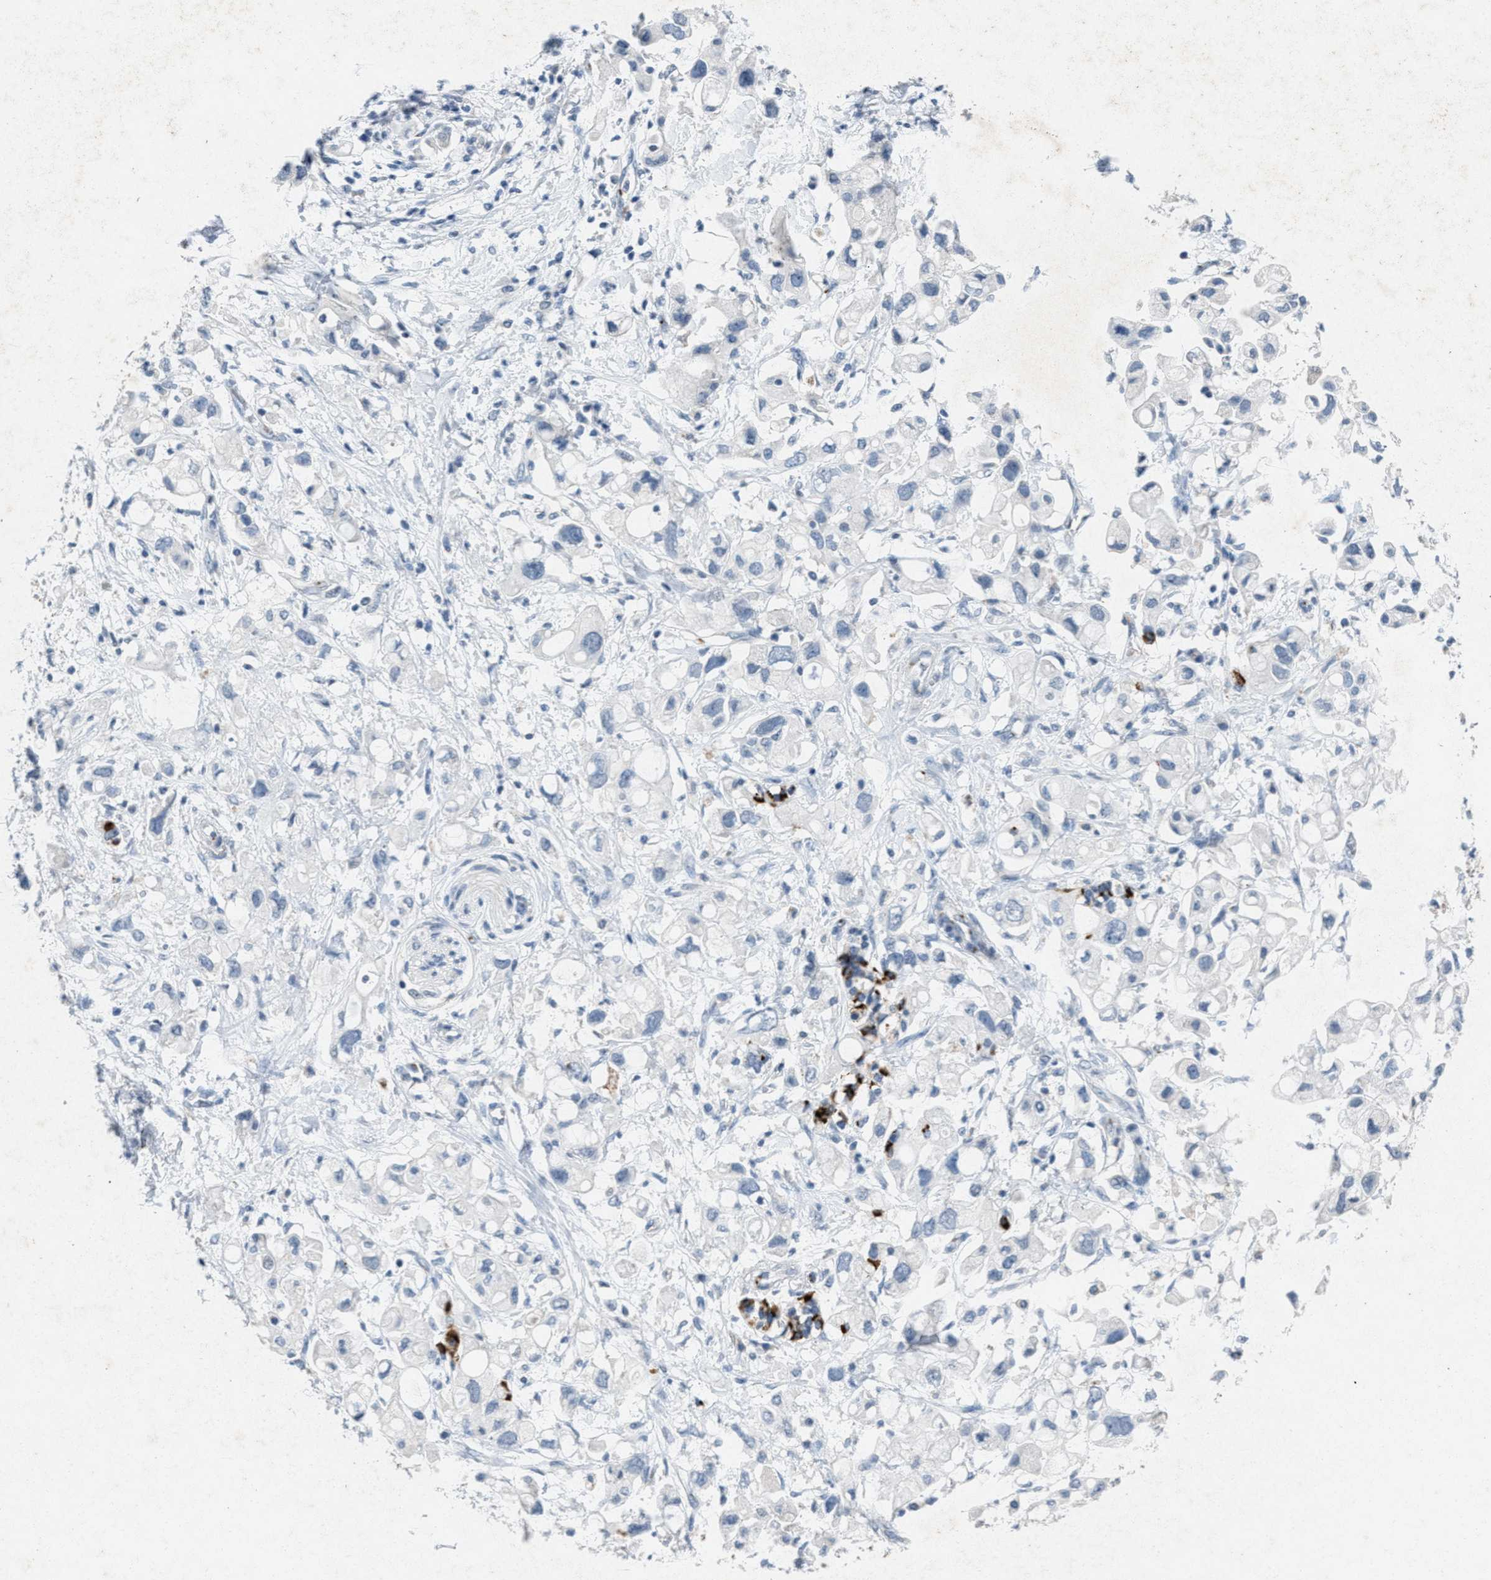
{"staining": {"intensity": "negative", "quantity": "none", "location": "none"}, "tissue": "pancreatic cancer", "cell_type": "Tumor cells", "image_type": "cancer", "snomed": [{"axis": "morphology", "description": "Adenocarcinoma, NOS"}, {"axis": "topography", "description": "Pancreas"}], "caption": "Tumor cells show no significant positivity in adenocarcinoma (pancreatic).", "gene": "SLC5A5", "patient": {"sex": "female", "age": 56}}